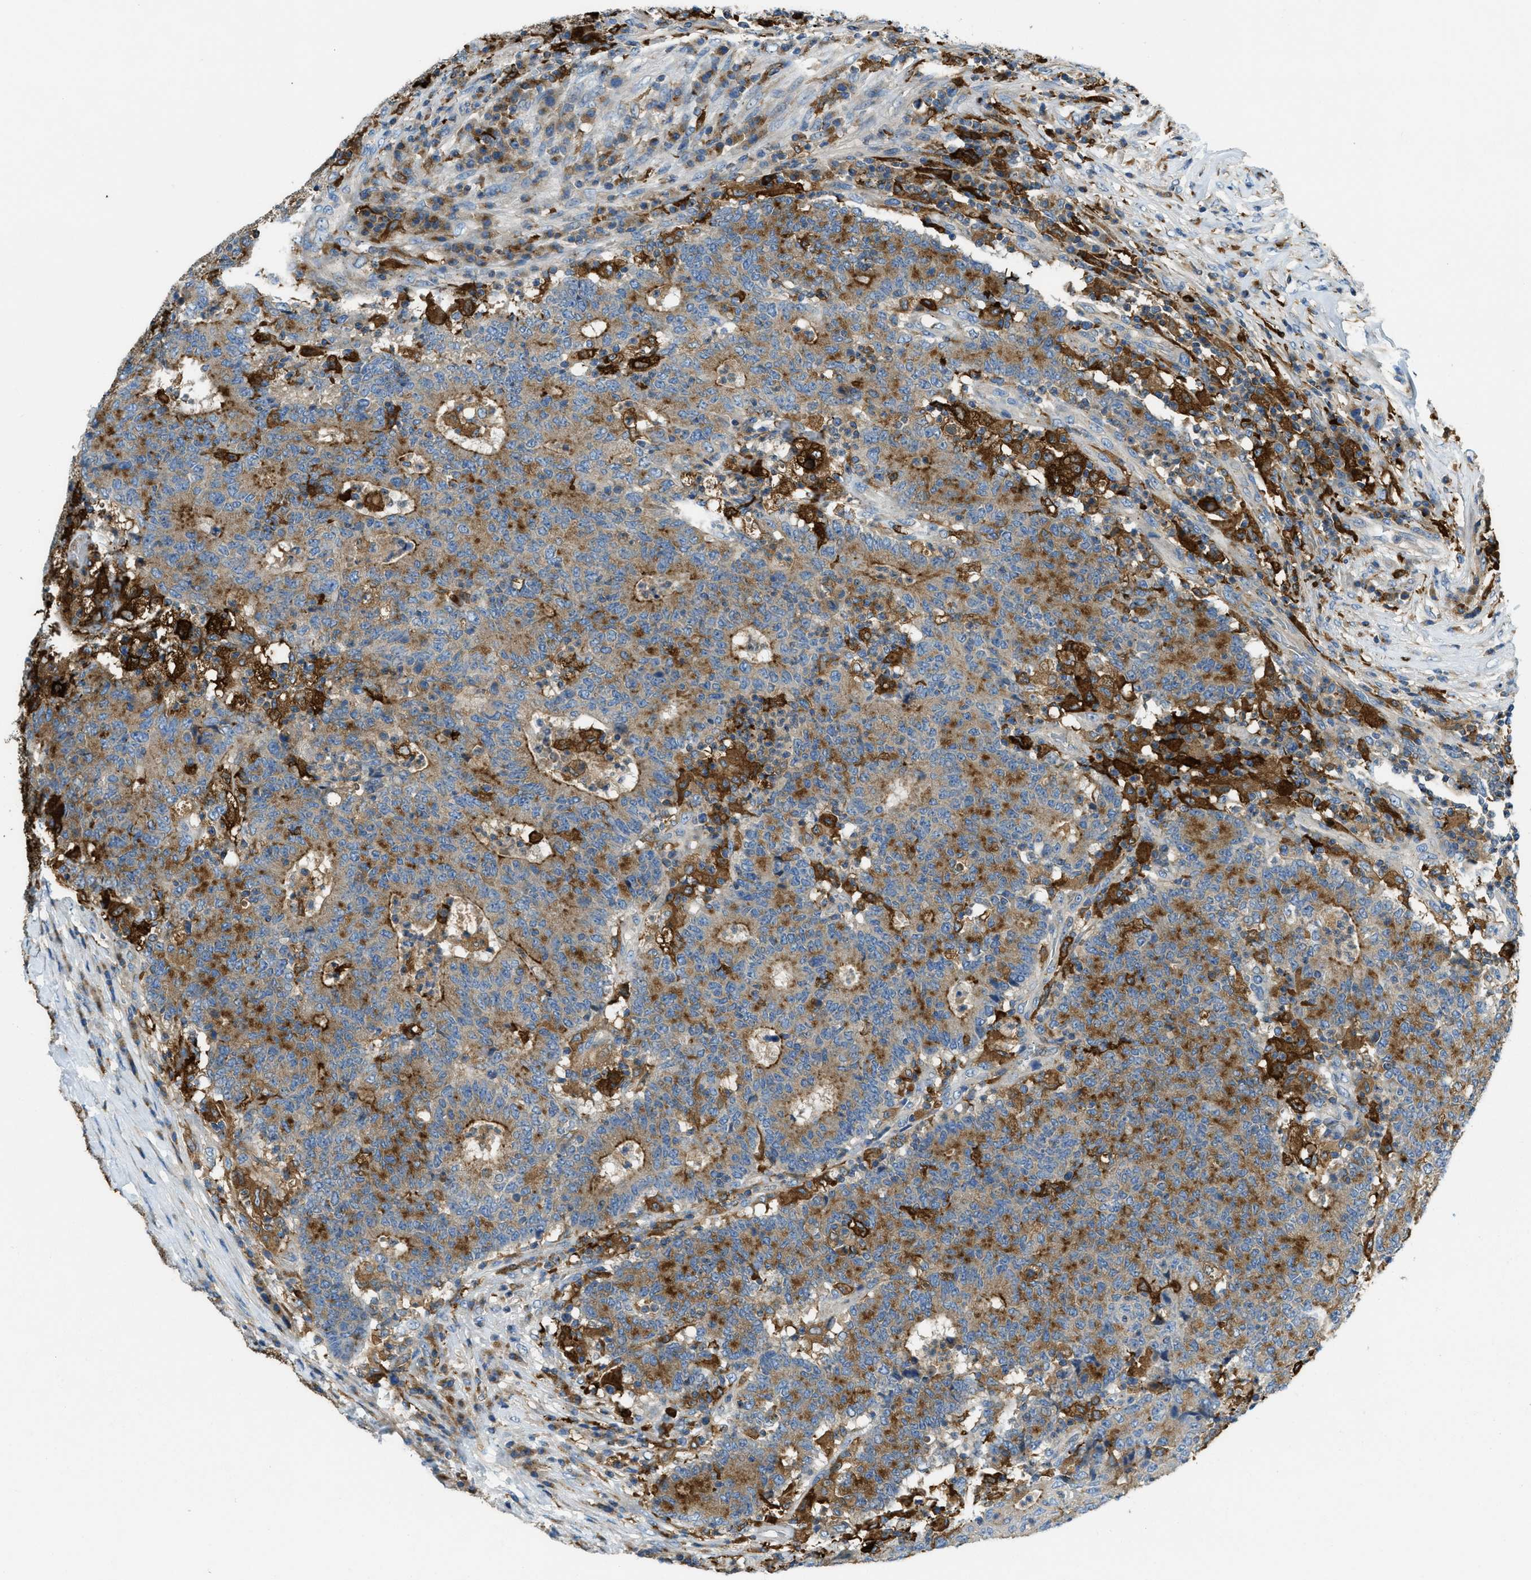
{"staining": {"intensity": "moderate", "quantity": ">75%", "location": "cytoplasmic/membranous"}, "tissue": "colorectal cancer", "cell_type": "Tumor cells", "image_type": "cancer", "snomed": [{"axis": "morphology", "description": "Normal tissue, NOS"}, {"axis": "morphology", "description": "Adenocarcinoma, NOS"}, {"axis": "topography", "description": "Colon"}], "caption": "This micrograph shows immunohistochemistry (IHC) staining of human colorectal cancer (adenocarcinoma), with medium moderate cytoplasmic/membranous staining in approximately >75% of tumor cells.", "gene": "RFFL", "patient": {"sex": "female", "age": 75}}